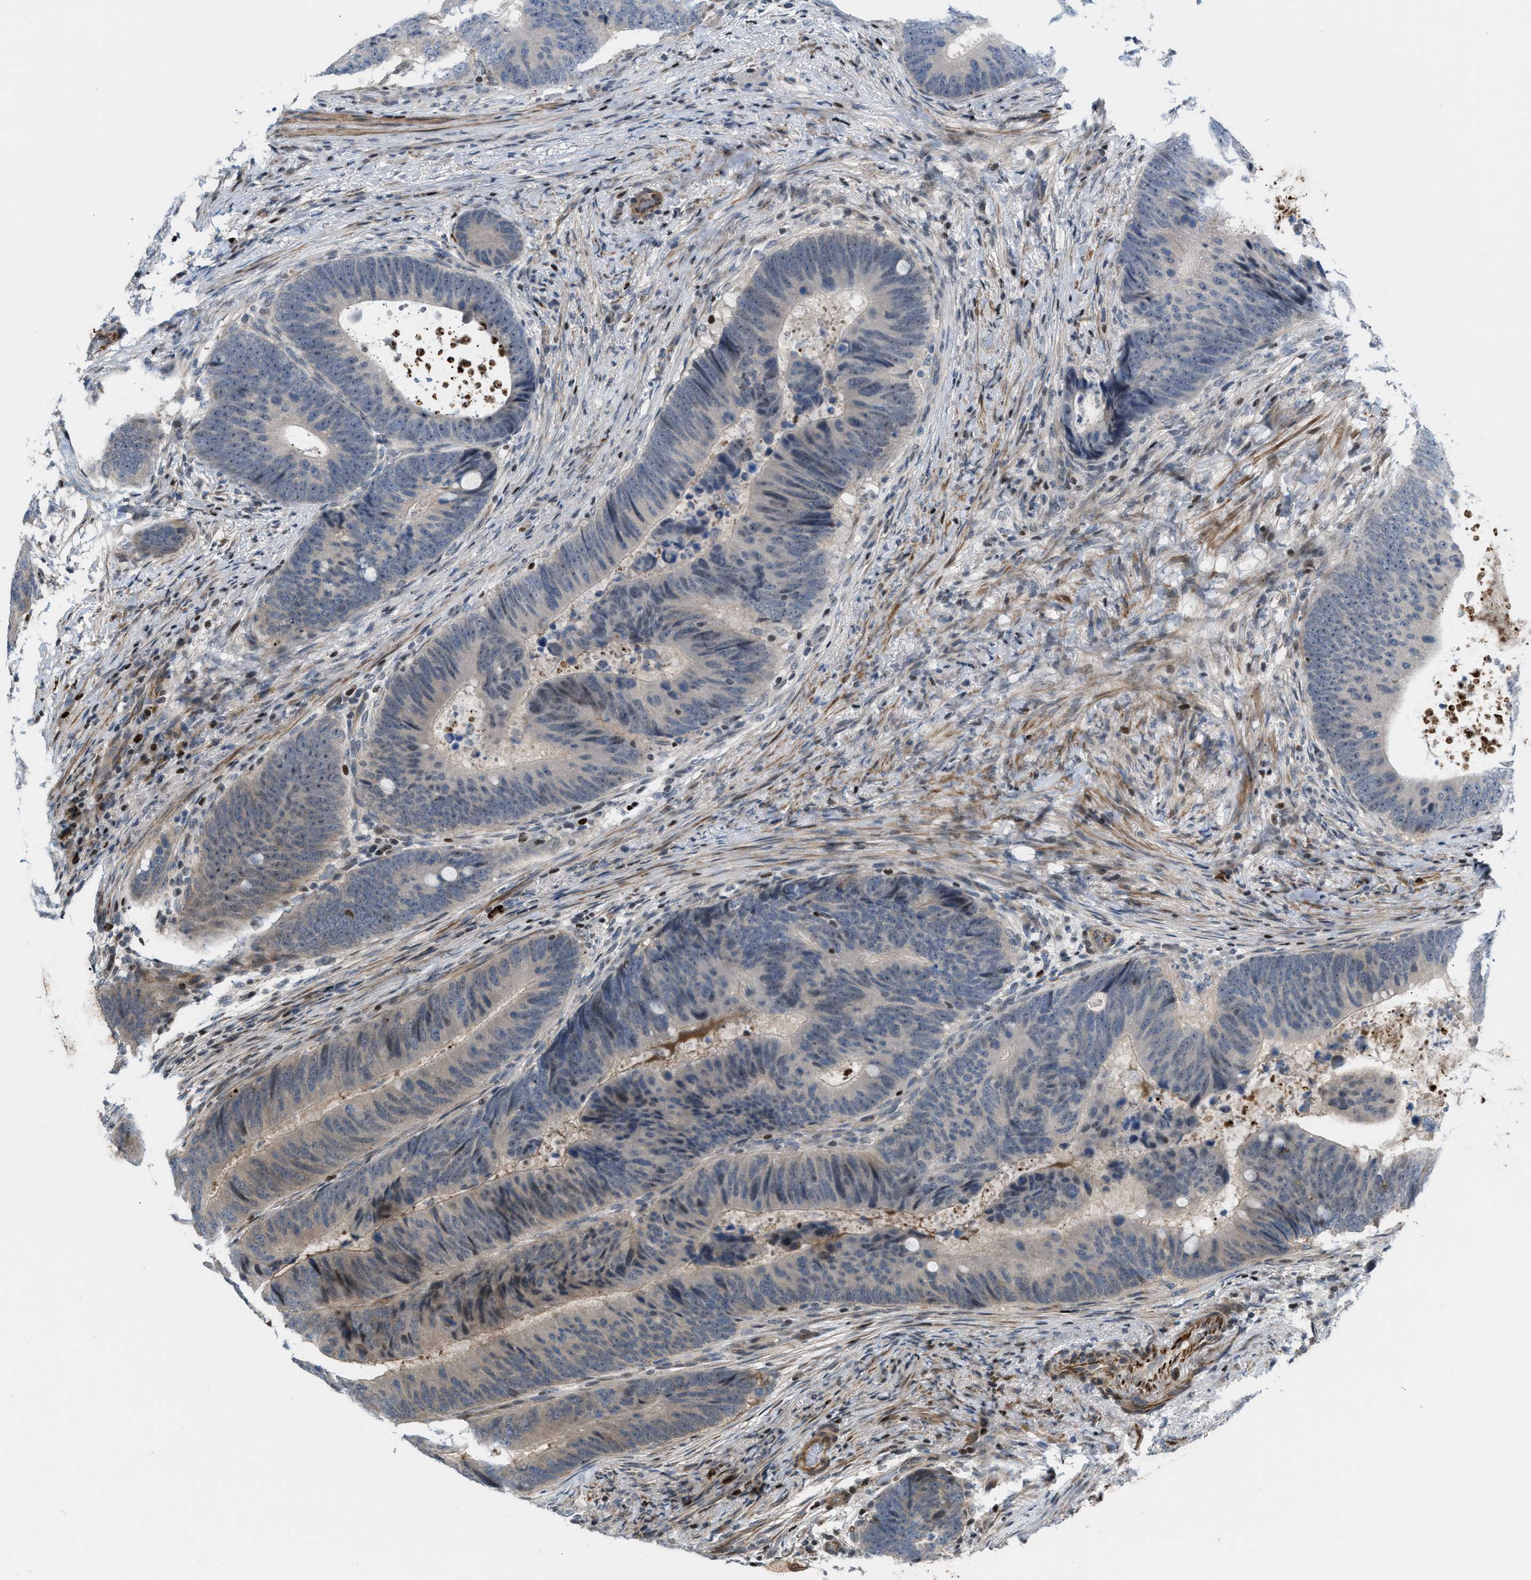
{"staining": {"intensity": "weak", "quantity": "<25%", "location": "cytoplasmic/membranous"}, "tissue": "colorectal cancer", "cell_type": "Tumor cells", "image_type": "cancer", "snomed": [{"axis": "morphology", "description": "Adenocarcinoma, NOS"}, {"axis": "topography", "description": "Colon"}], "caption": "Protein analysis of colorectal cancer reveals no significant positivity in tumor cells.", "gene": "ZNF276", "patient": {"sex": "male", "age": 56}}